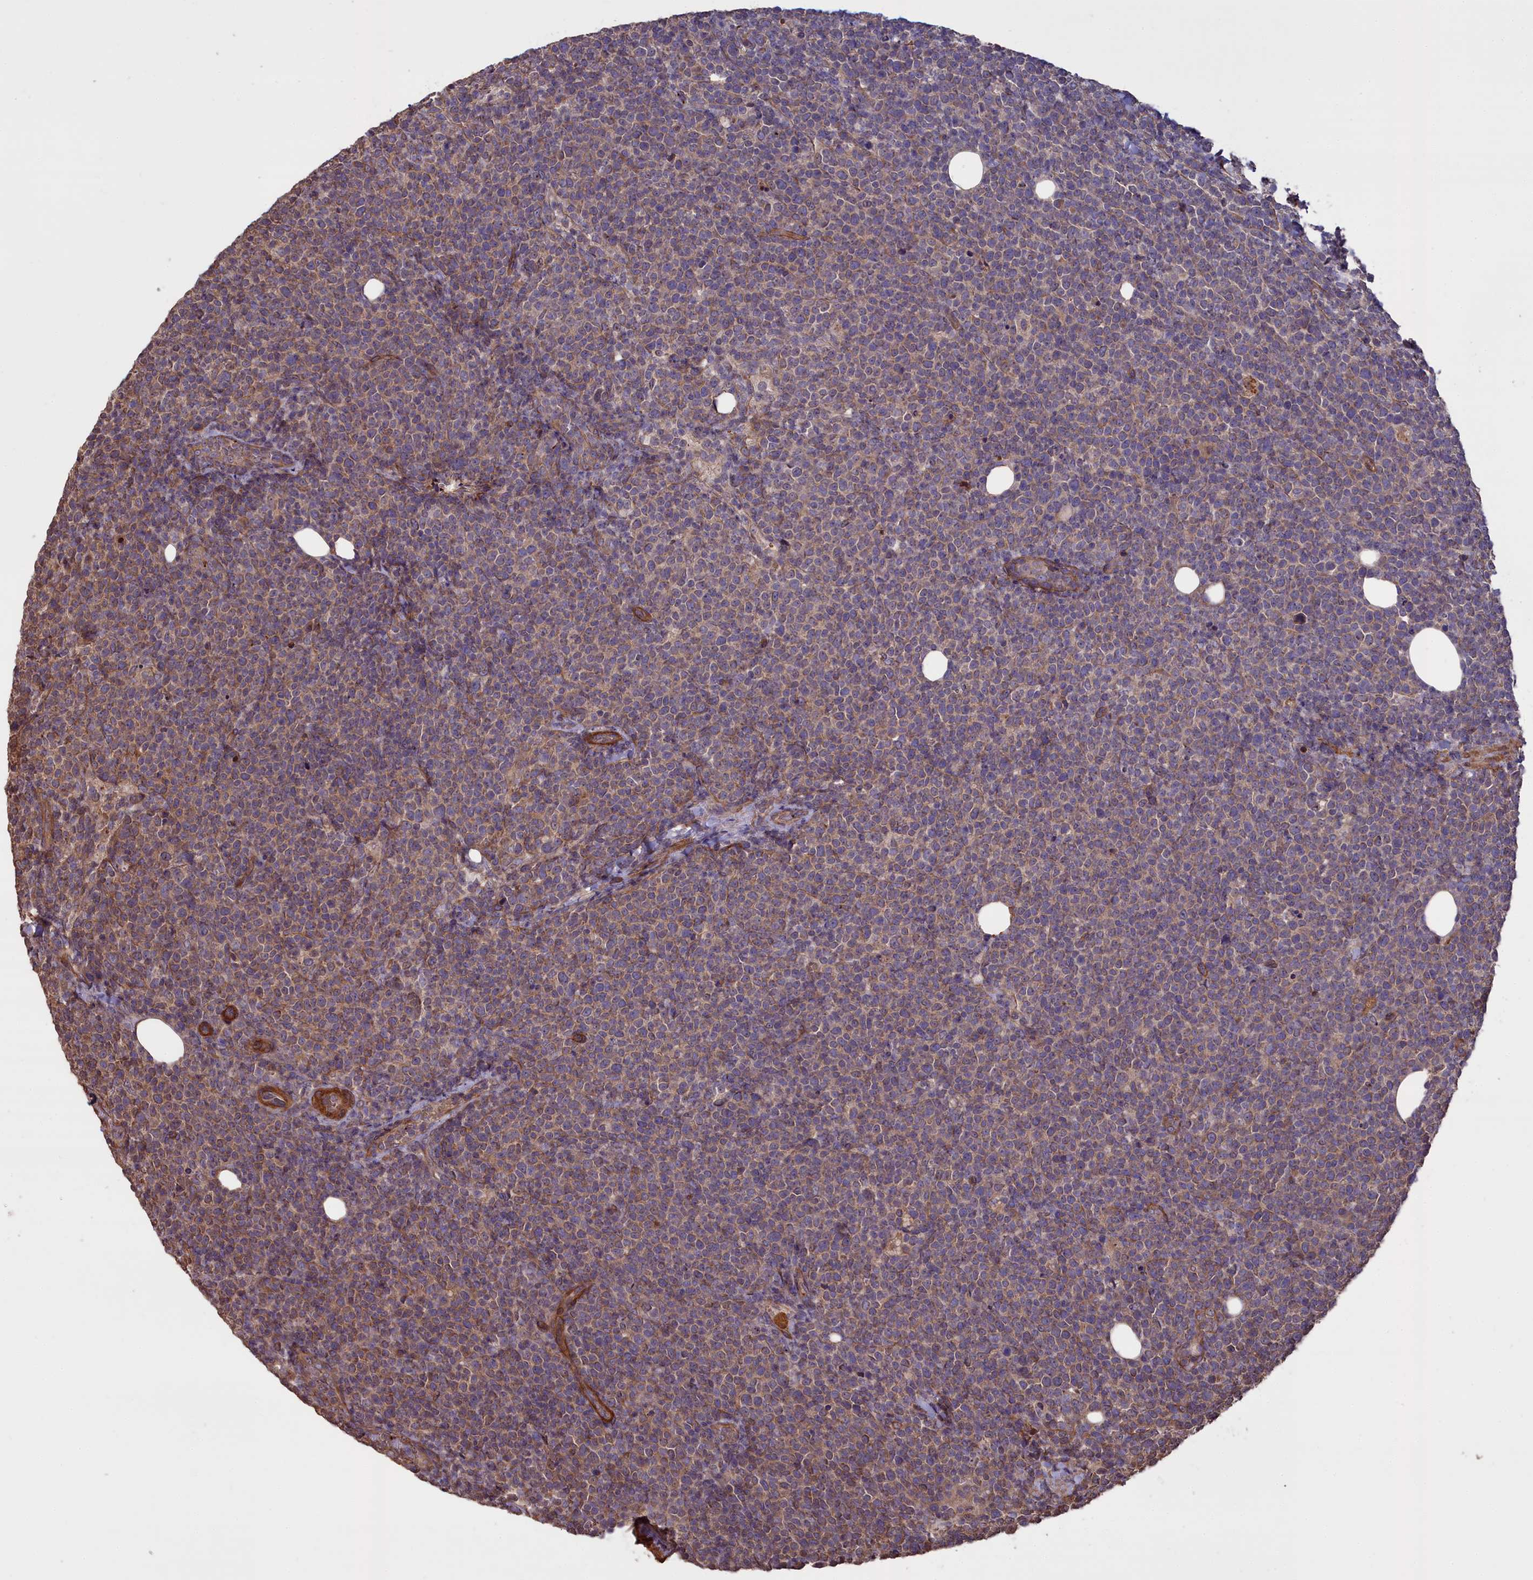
{"staining": {"intensity": "weak", "quantity": "25%-75%", "location": "cytoplasmic/membranous"}, "tissue": "lymphoma", "cell_type": "Tumor cells", "image_type": "cancer", "snomed": [{"axis": "morphology", "description": "Malignant lymphoma, non-Hodgkin's type, High grade"}, {"axis": "topography", "description": "Lymph node"}], "caption": "Brown immunohistochemical staining in human malignant lymphoma, non-Hodgkin's type (high-grade) displays weak cytoplasmic/membranous positivity in about 25%-75% of tumor cells.", "gene": "ATP6V0A2", "patient": {"sex": "male", "age": 61}}